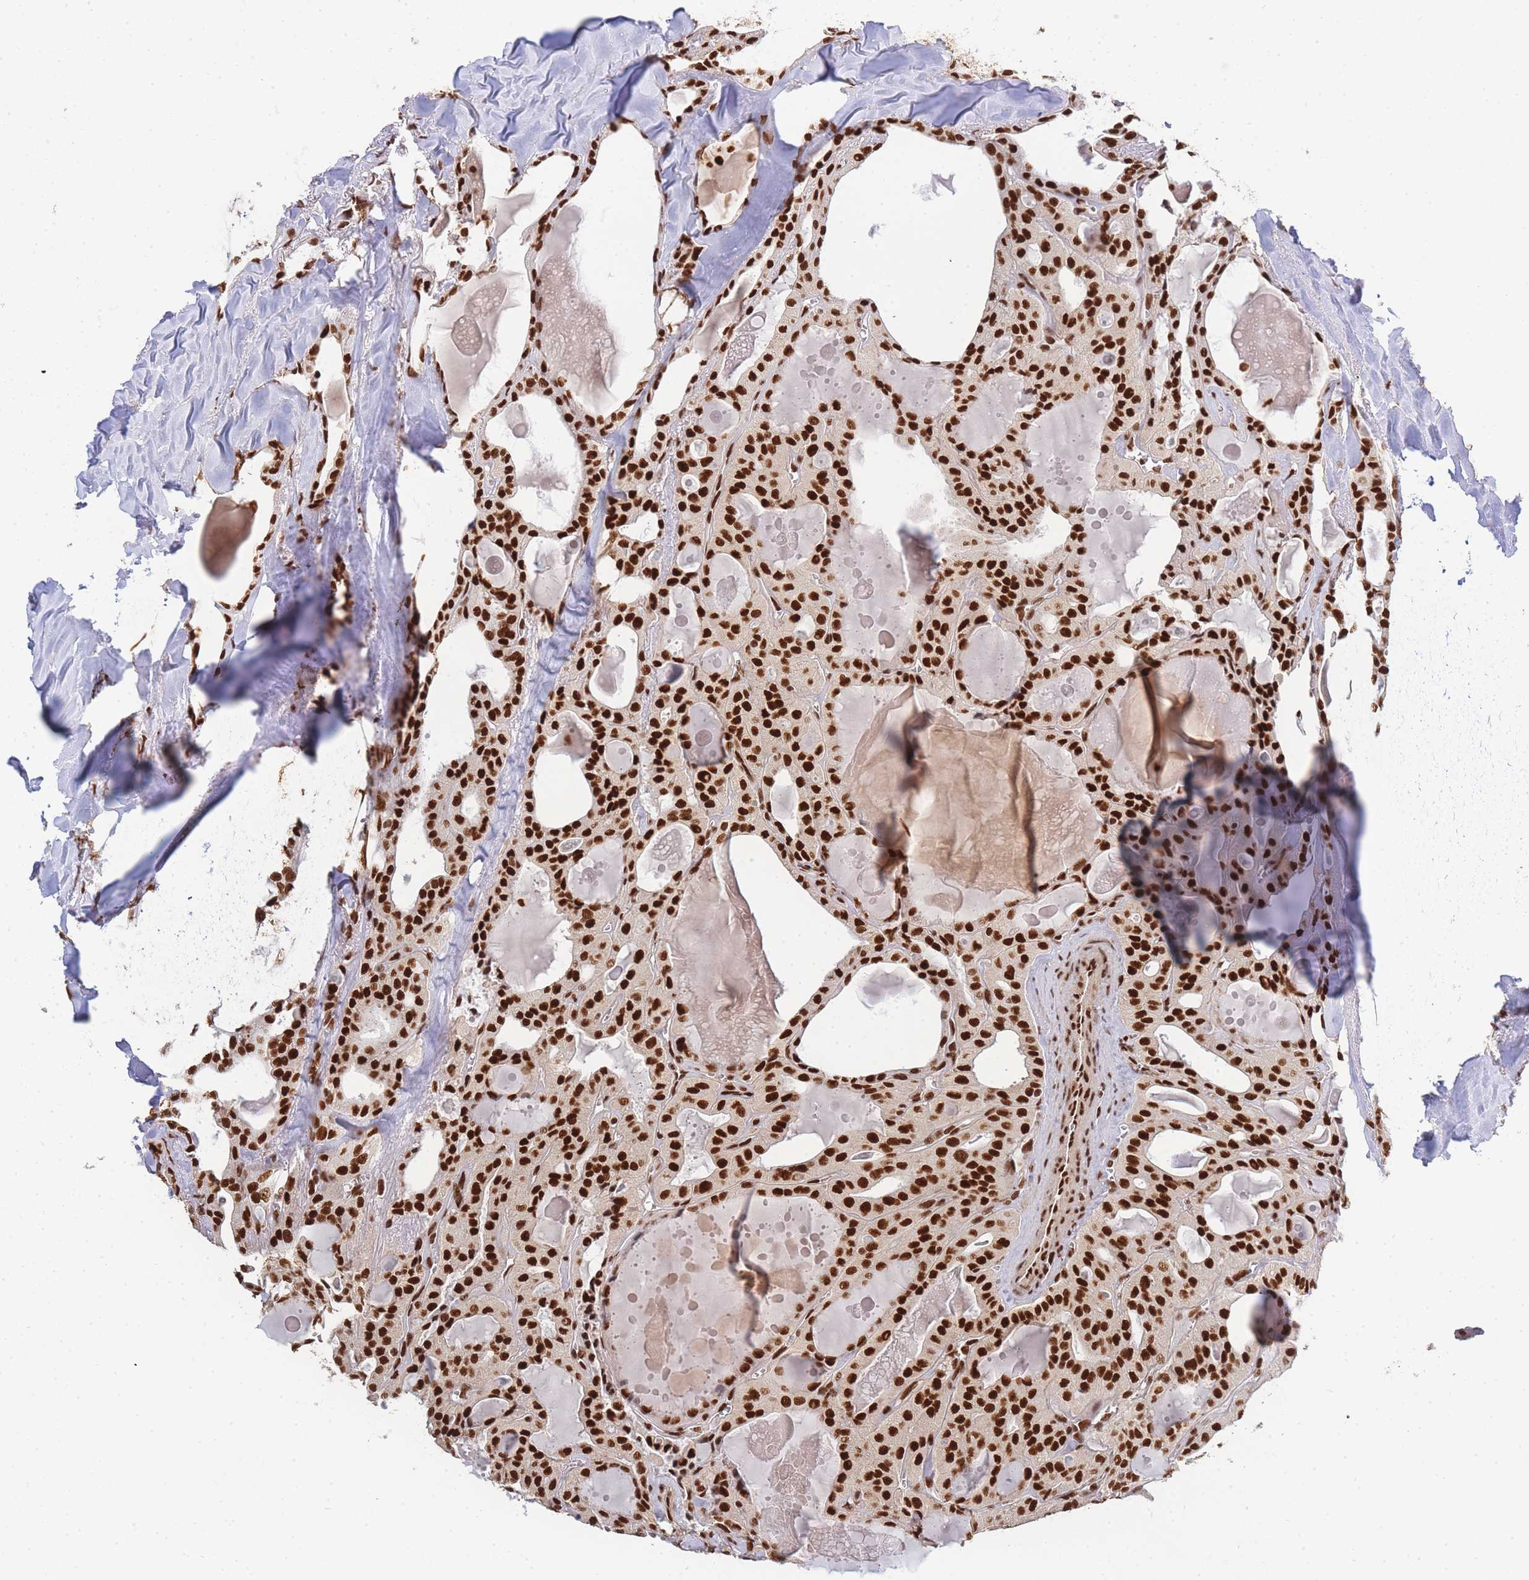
{"staining": {"intensity": "strong", "quantity": ">75%", "location": "nuclear"}, "tissue": "thyroid cancer", "cell_type": "Tumor cells", "image_type": "cancer", "snomed": [{"axis": "morphology", "description": "Papillary adenocarcinoma, NOS"}, {"axis": "topography", "description": "Thyroid gland"}], "caption": "Protein staining by immunohistochemistry displays strong nuclear positivity in about >75% of tumor cells in thyroid cancer.", "gene": "PRKDC", "patient": {"sex": "male", "age": 52}}